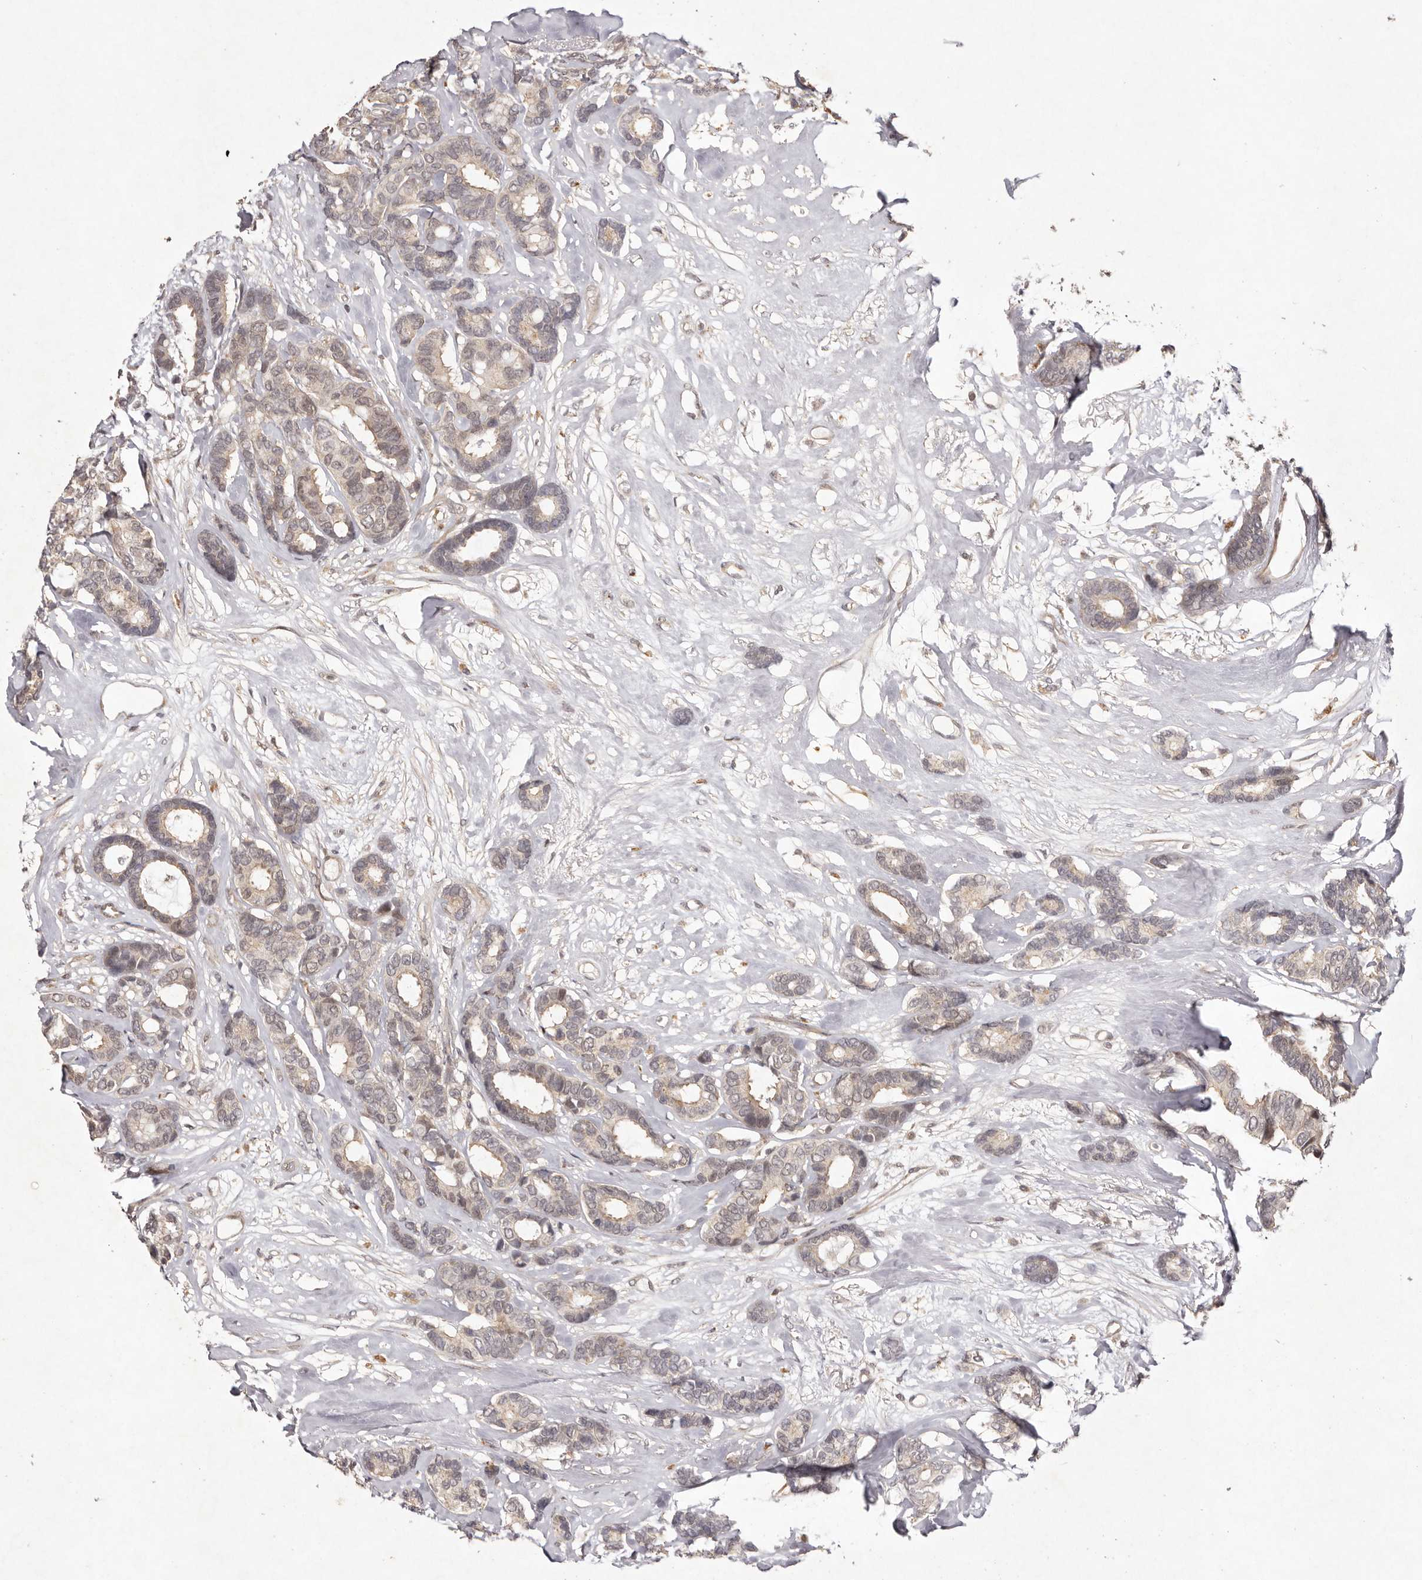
{"staining": {"intensity": "weak", "quantity": ">75%", "location": "cytoplasmic/membranous"}, "tissue": "breast cancer", "cell_type": "Tumor cells", "image_type": "cancer", "snomed": [{"axis": "morphology", "description": "Duct carcinoma"}, {"axis": "topography", "description": "Breast"}], "caption": "There is low levels of weak cytoplasmic/membranous positivity in tumor cells of breast cancer (invasive ductal carcinoma), as demonstrated by immunohistochemical staining (brown color).", "gene": "BUD31", "patient": {"sex": "female", "age": 87}}